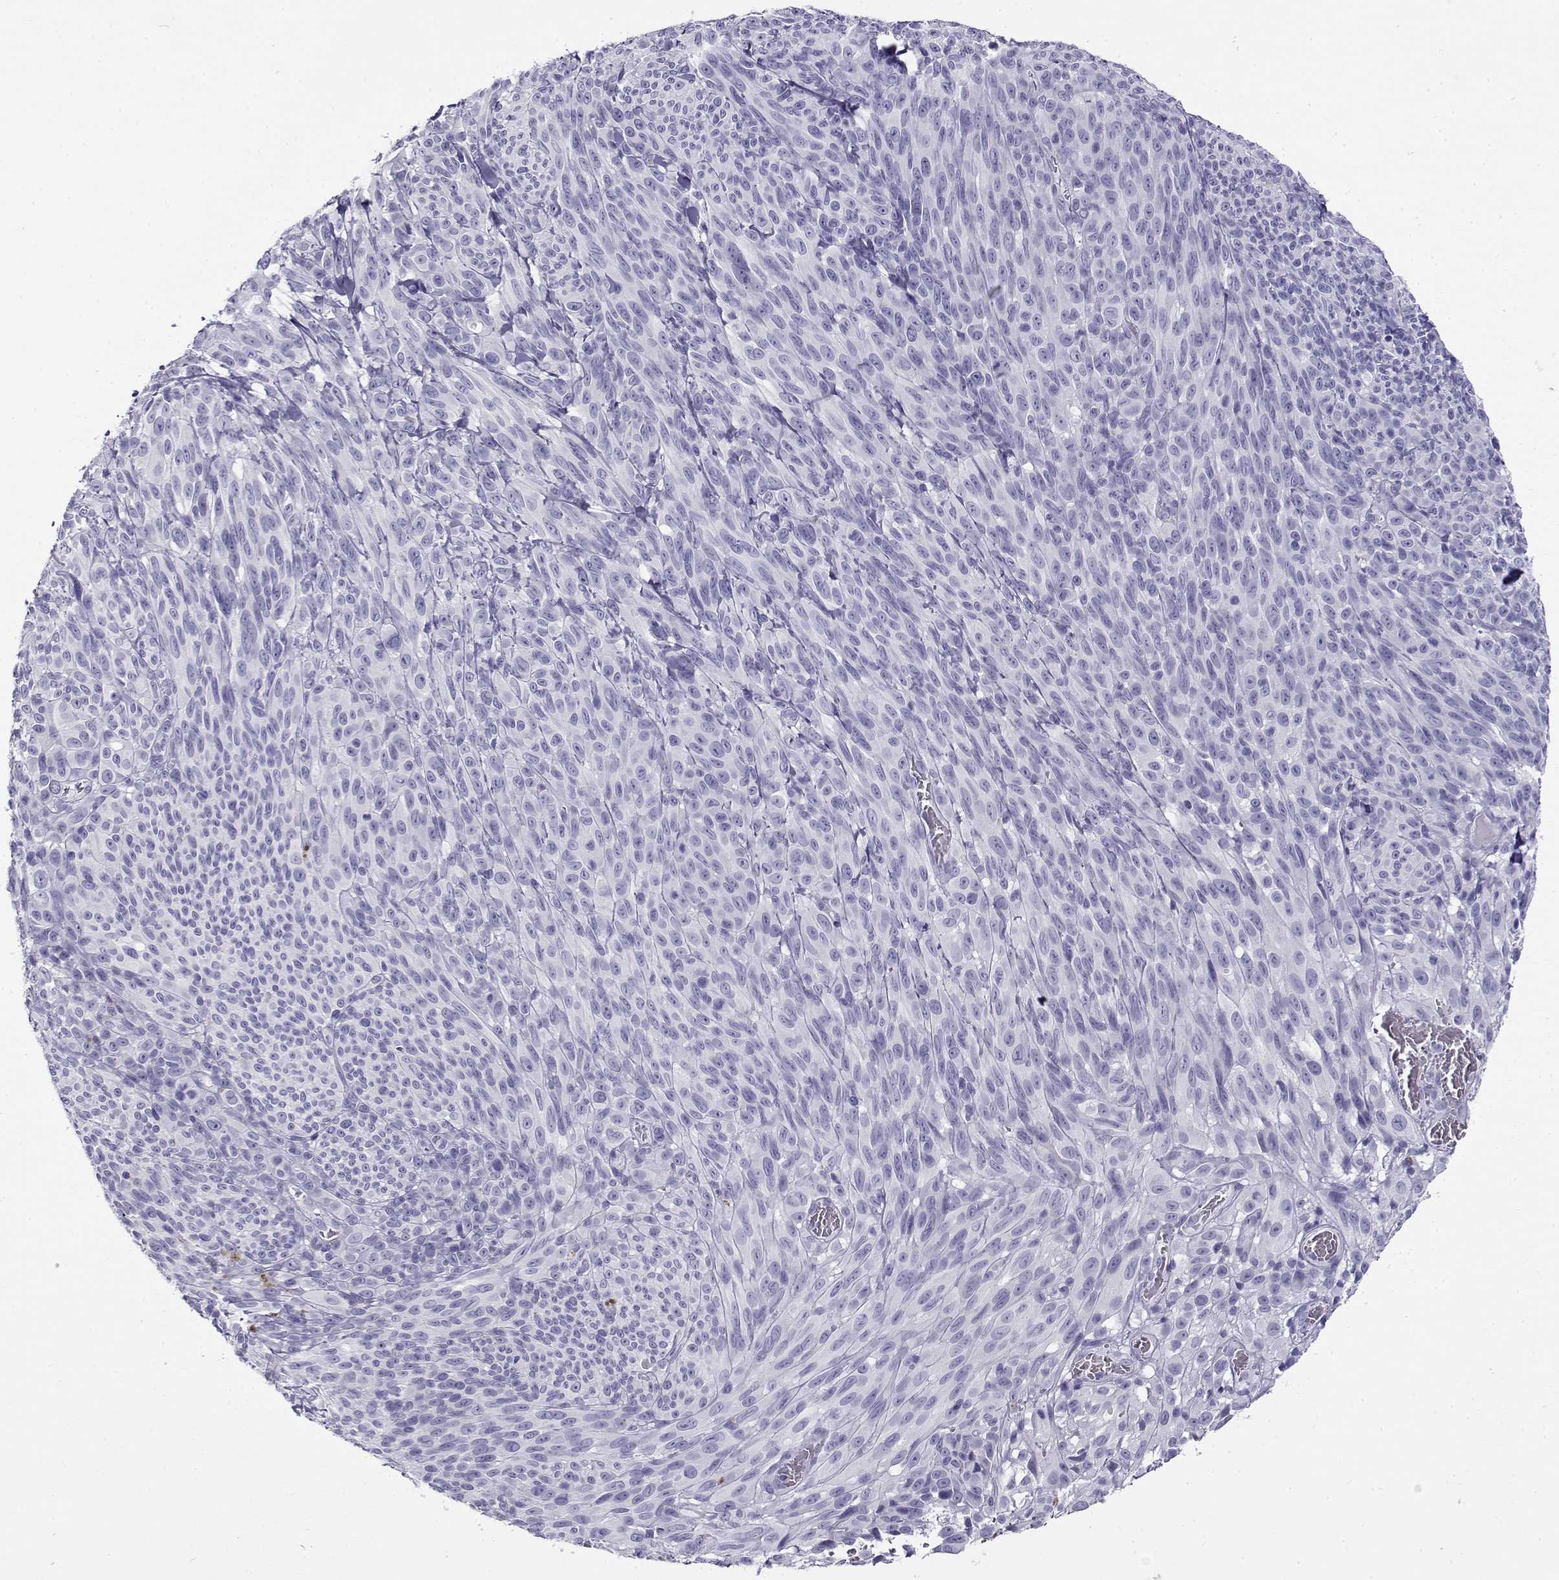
{"staining": {"intensity": "negative", "quantity": "none", "location": "none"}, "tissue": "melanoma", "cell_type": "Tumor cells", "image_type": "cancer", "snomed": [{"axis": "morphology", "description": "Malignant melanoma, NOS"}, {"axis": "topography", "description": "Skin"}], "caption": "An IHC histopathology image of malignant melanoma is shown. There is no staining in tumor cells of malignant melanoma.", "gene": "CABS1", "patient": {"sex": "male", "age": 83}}